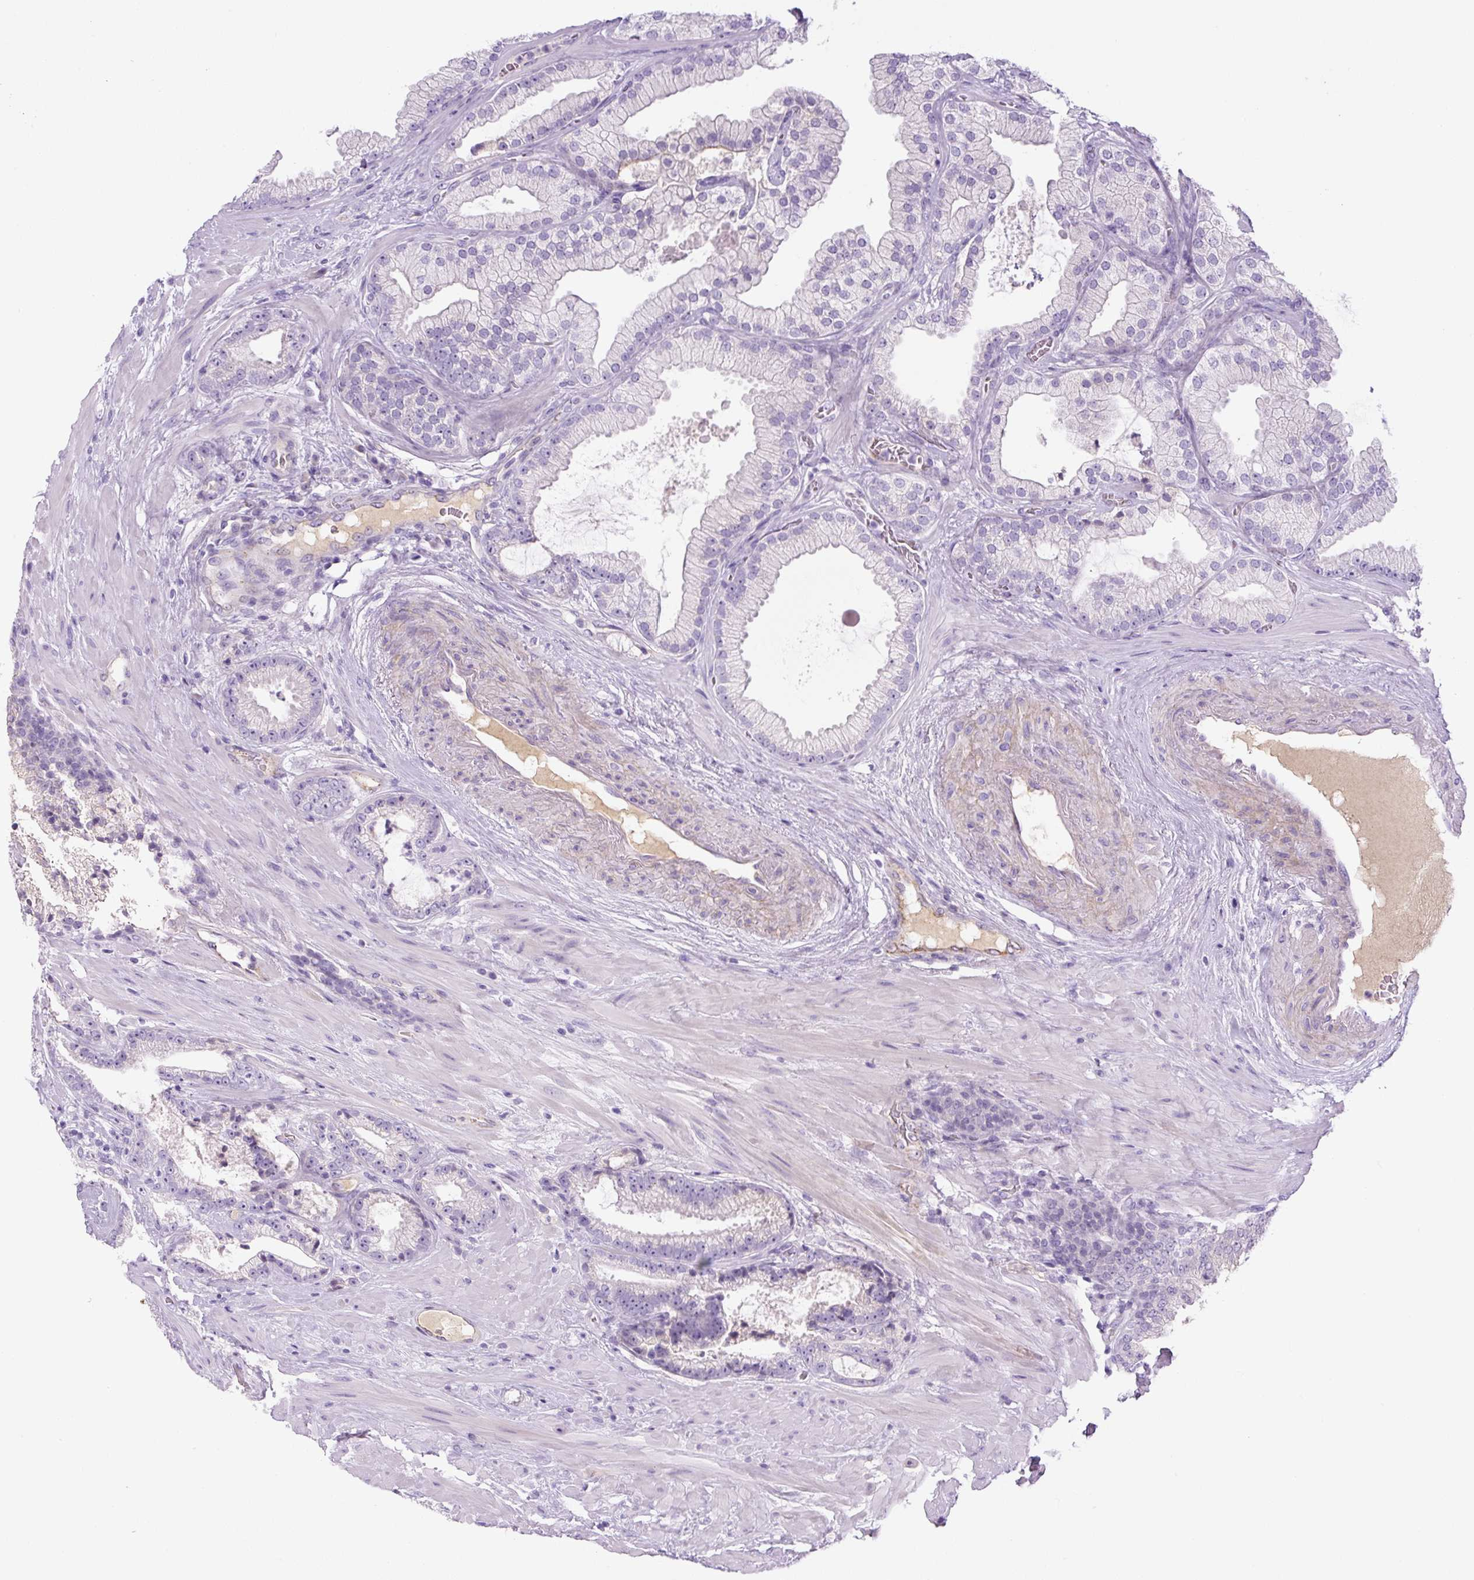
{"staining": {"intensity": "negative", "quantity": "none", "location": "none"}, "tissue": "prostate cancer", "cell_type": "Tumor cells", "image_type": "cancer", "snomed": [{"axis": "morphology", "description": "Adenocarcinoma, High grade"}, {"axis": "topography", "description": "Prostate"}], "caption": "Immunohistochemical staining of high-grade adenocarcinoma (prostate) demonstrates no significant expression in tumor cells.", "gene": "RSPO4", "patient": {"sex": "male", "age": 68}}